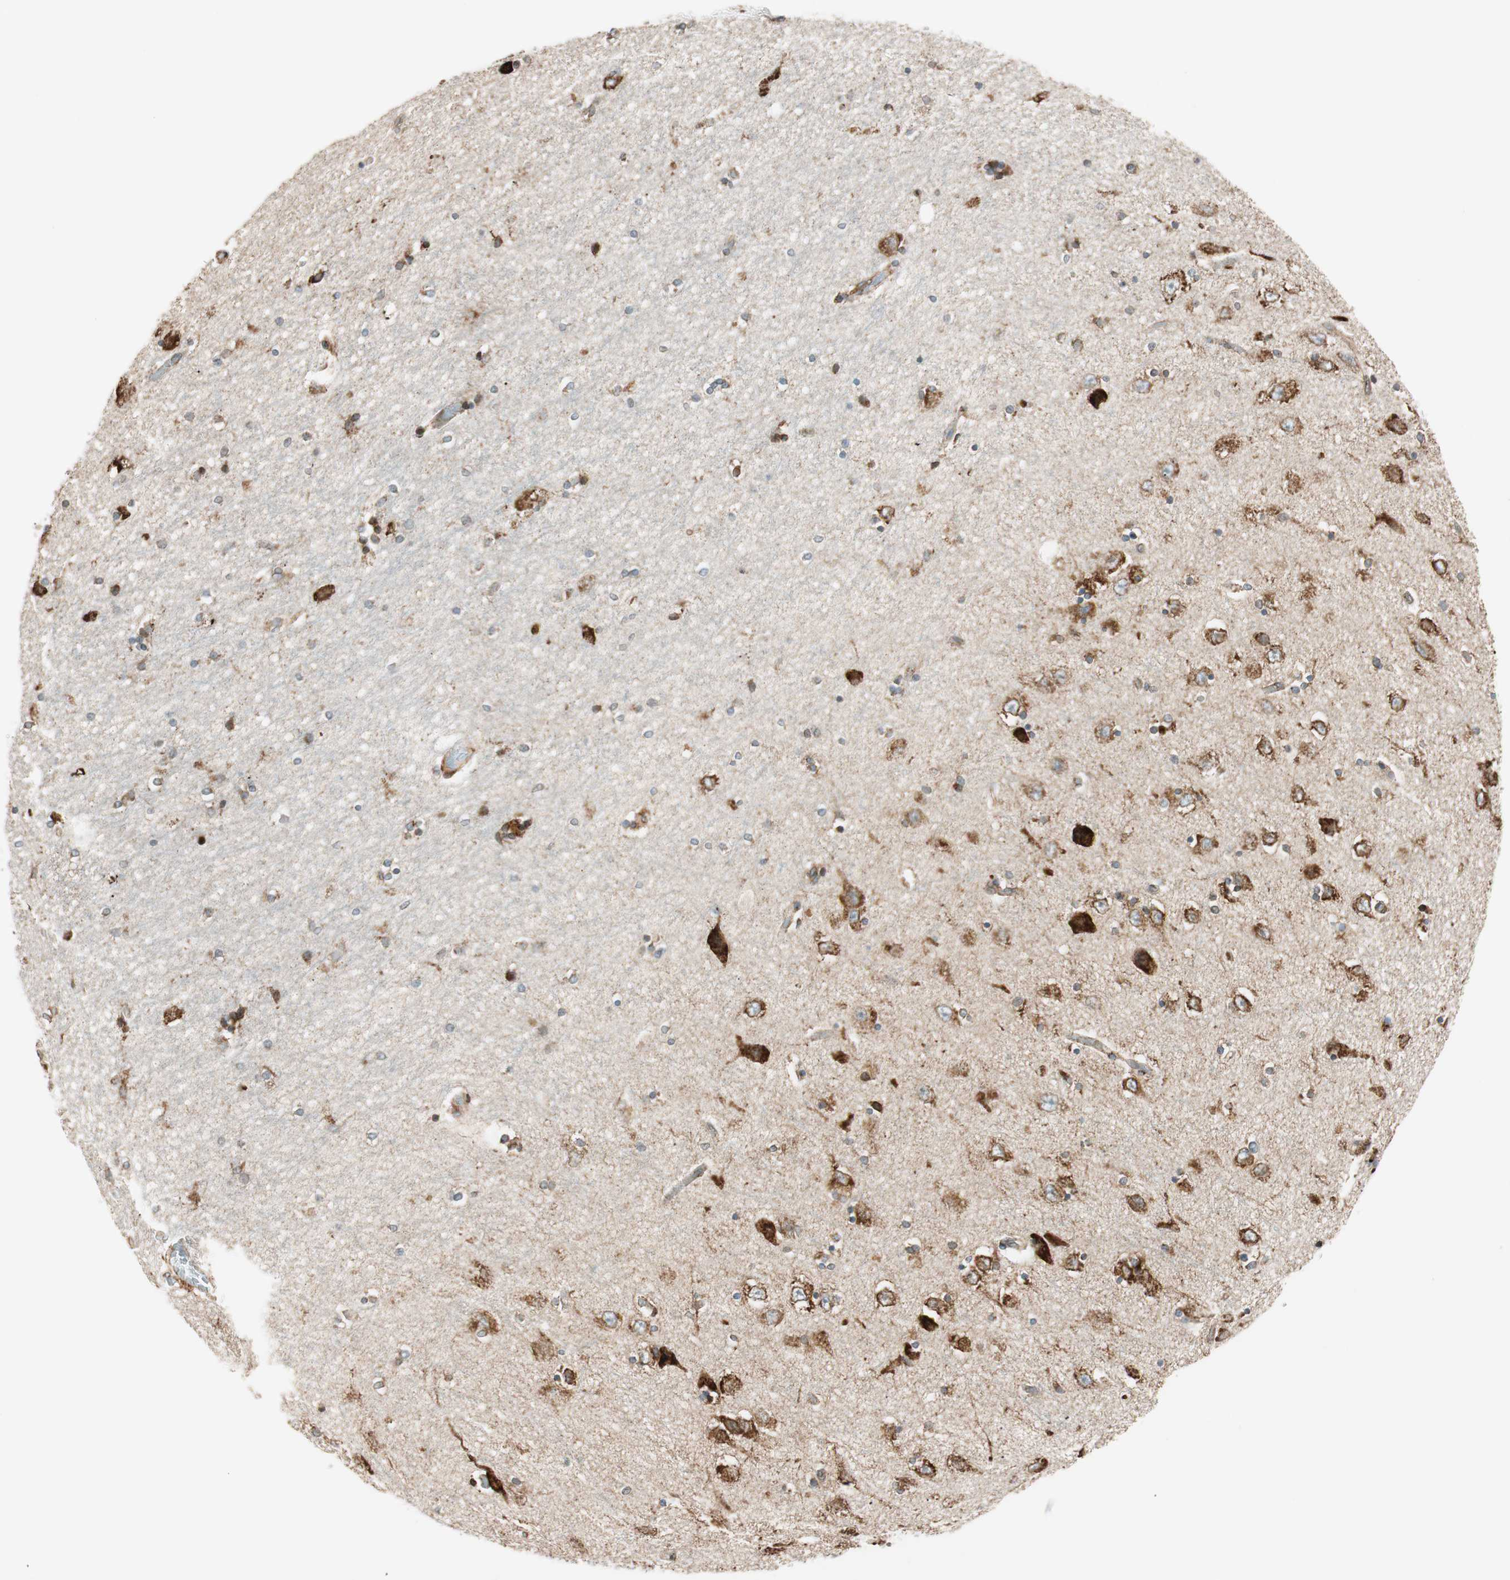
{"staining": {"intensity": "strong", "quantity": "<25%", "location": "cytoplasmic/membranous"}, "tissue": "hippocampus", "cell_type": "Glial cells", "image_type": "normal", "snomed": [{"axis": "morphology", "description": "Normal tissue, NOS"}, {"axis": "topography", "description": "Hippocampus"}], "caption": "A photomicrograph showing strong cytoplasmic/membranous staining in approximately <25% of glial cells in unremarkable hippocampus, as visualized by brown immunohistochemical staining.", "gene": "PRKCSH", "patient": {"sex": "female", "age": 54}}